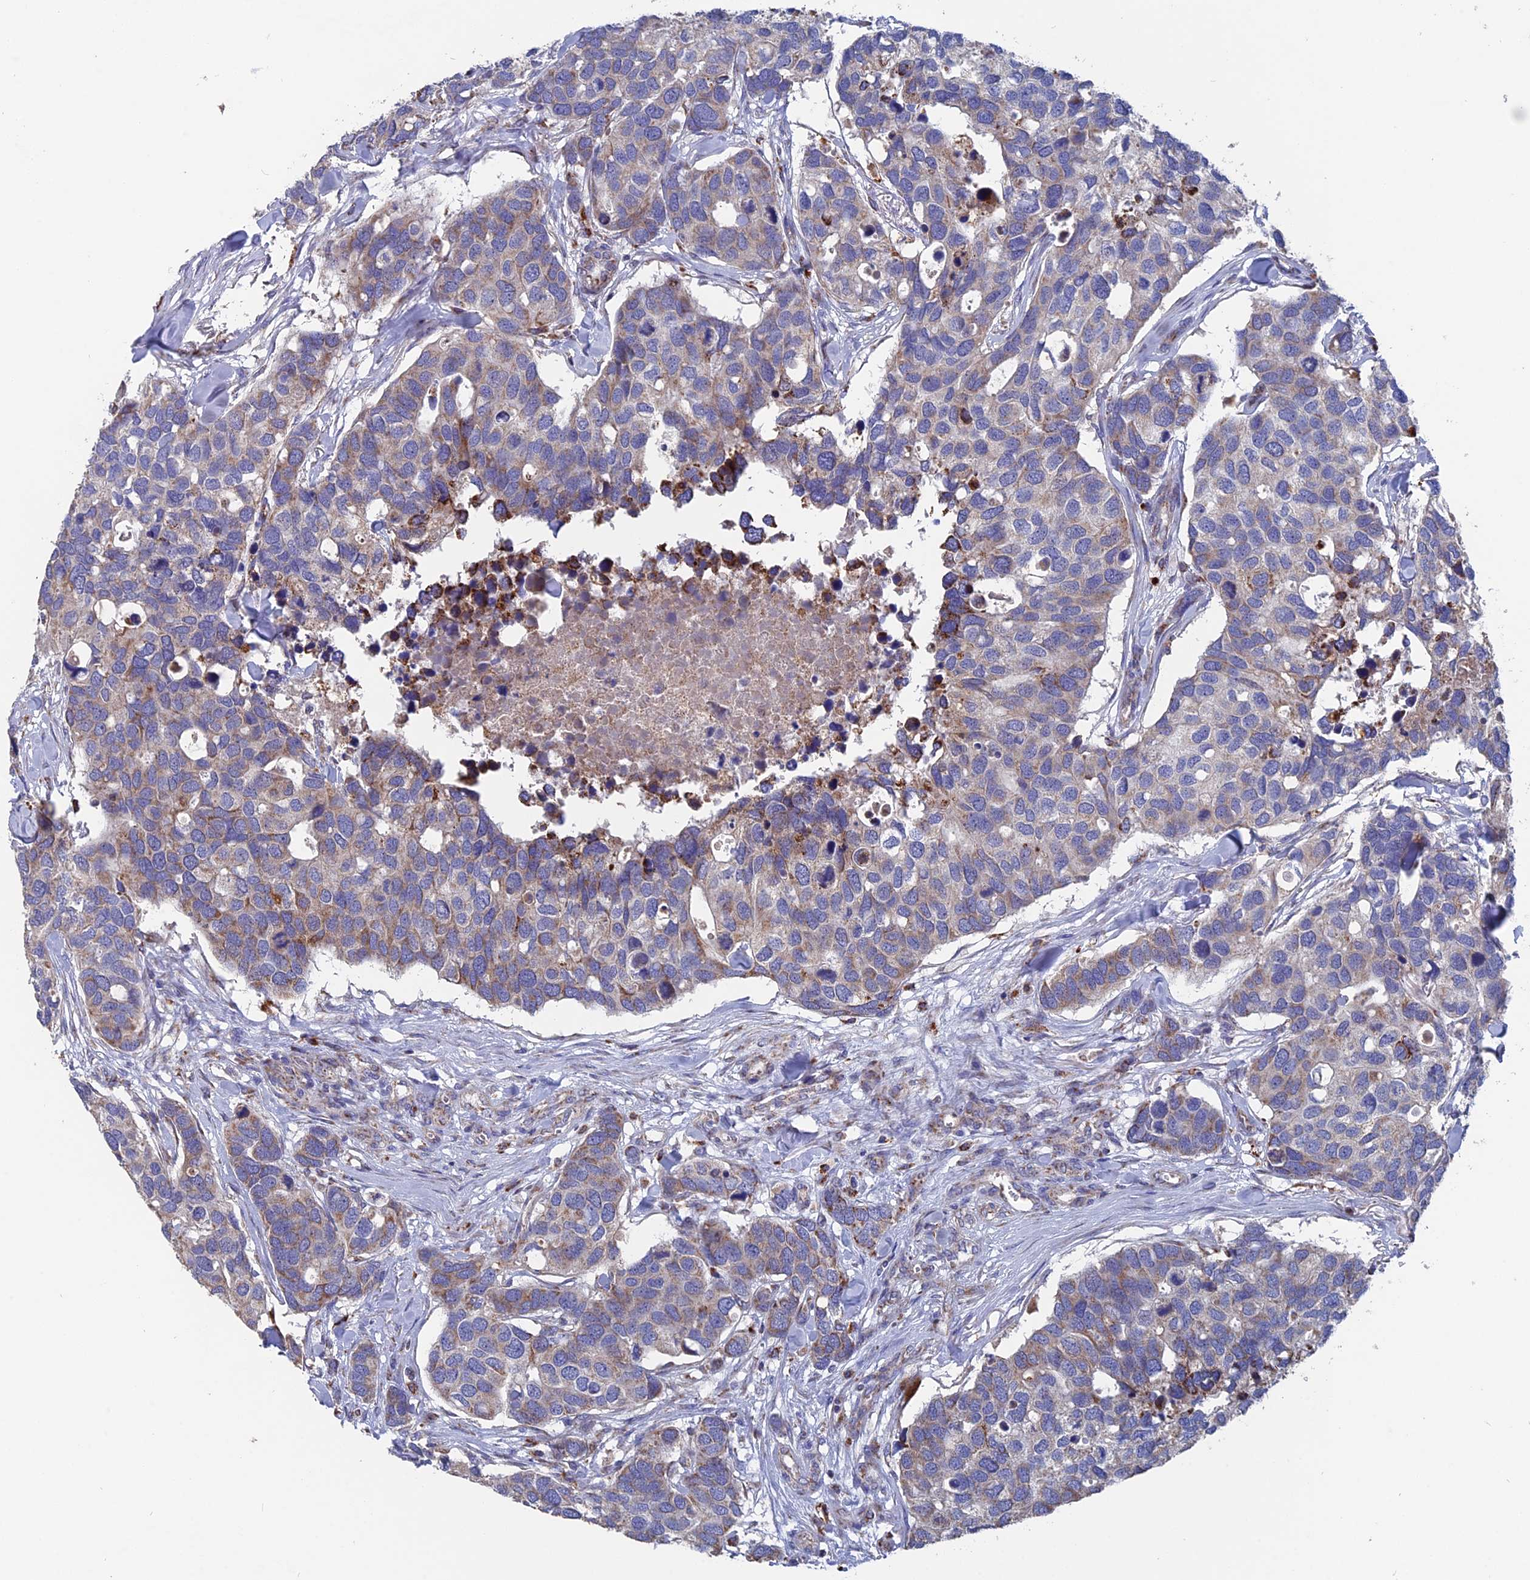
{"staining": {"intensity": "moderate", "quantity": "<25%", "location": "cytoplasmic/membranous"}, "tissue": "breast cancer", "cell_type": "Tumor cells", "image_type": "cancer", "snomed": [{"axis": "morphology", "description": "Duct carcinoma"}, {"axis": "topography", "description": "Breast"}], "caption": "This micrograph shows immunohistochemistry staining of human breast cancer (infiltrating ductal carcinoma), with low moderate cytoplasmic/membranous positivity in approximately <25% of tumor cells.", "gene": "TGFA", "patient": {"sex": "female", "age": 83}}